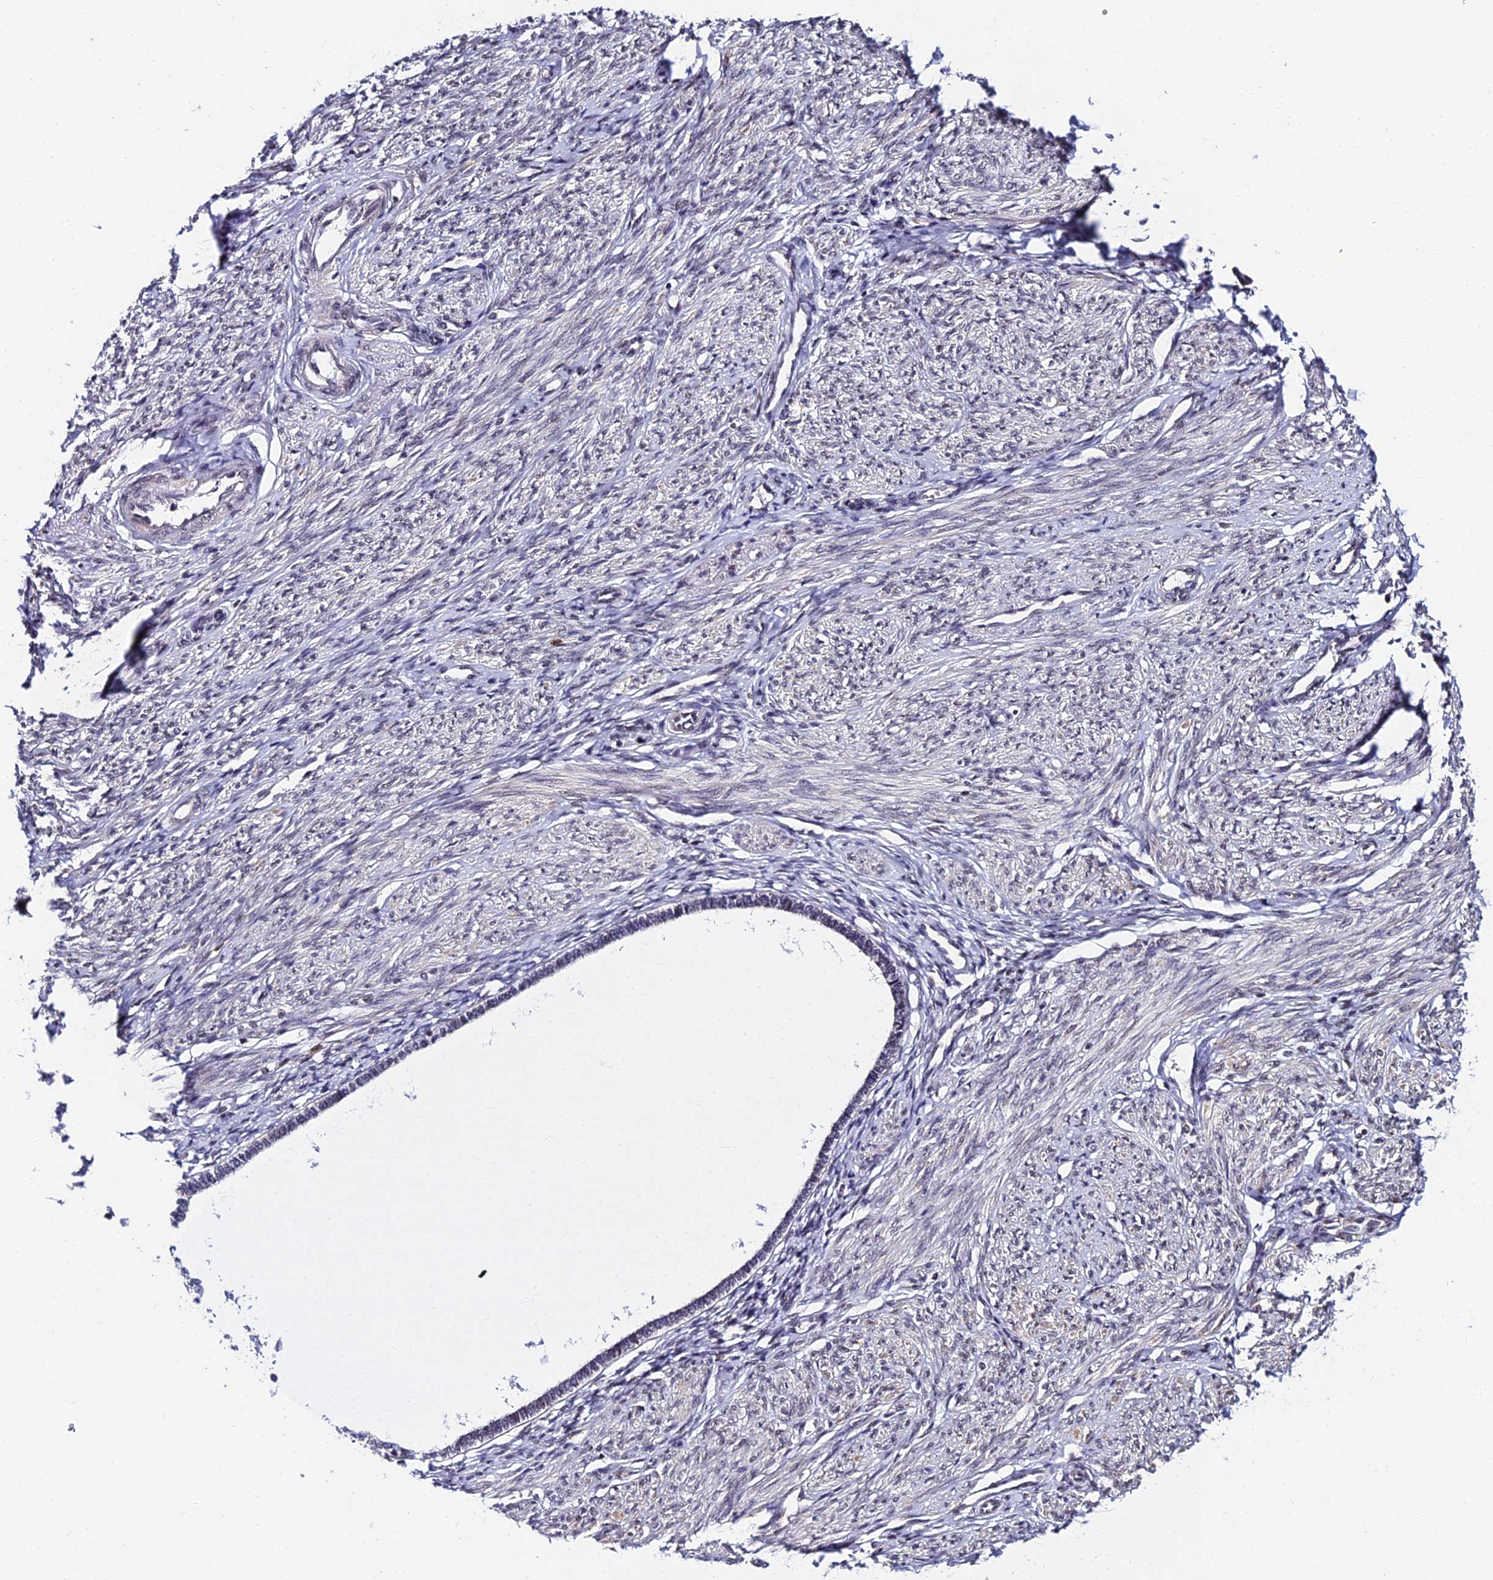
{"staining": {"intensity": "negative", "quantity": "none", "location": "none"}, "tissue": "endometrium", "cell_type": "Cells in endometrial stroma", "image_type": "normal", "snomed": [{"axis": "morphology", "description": "Normal tissue, NOS"}, {"axis": "topography", "description": "Endometrium"}], "caption": "The histopathology image exhibits no significant staining in cells in endometrial stroma of endometrium.", "gene": "CDNF", "patient": {"sex": "female", "age": 72}}